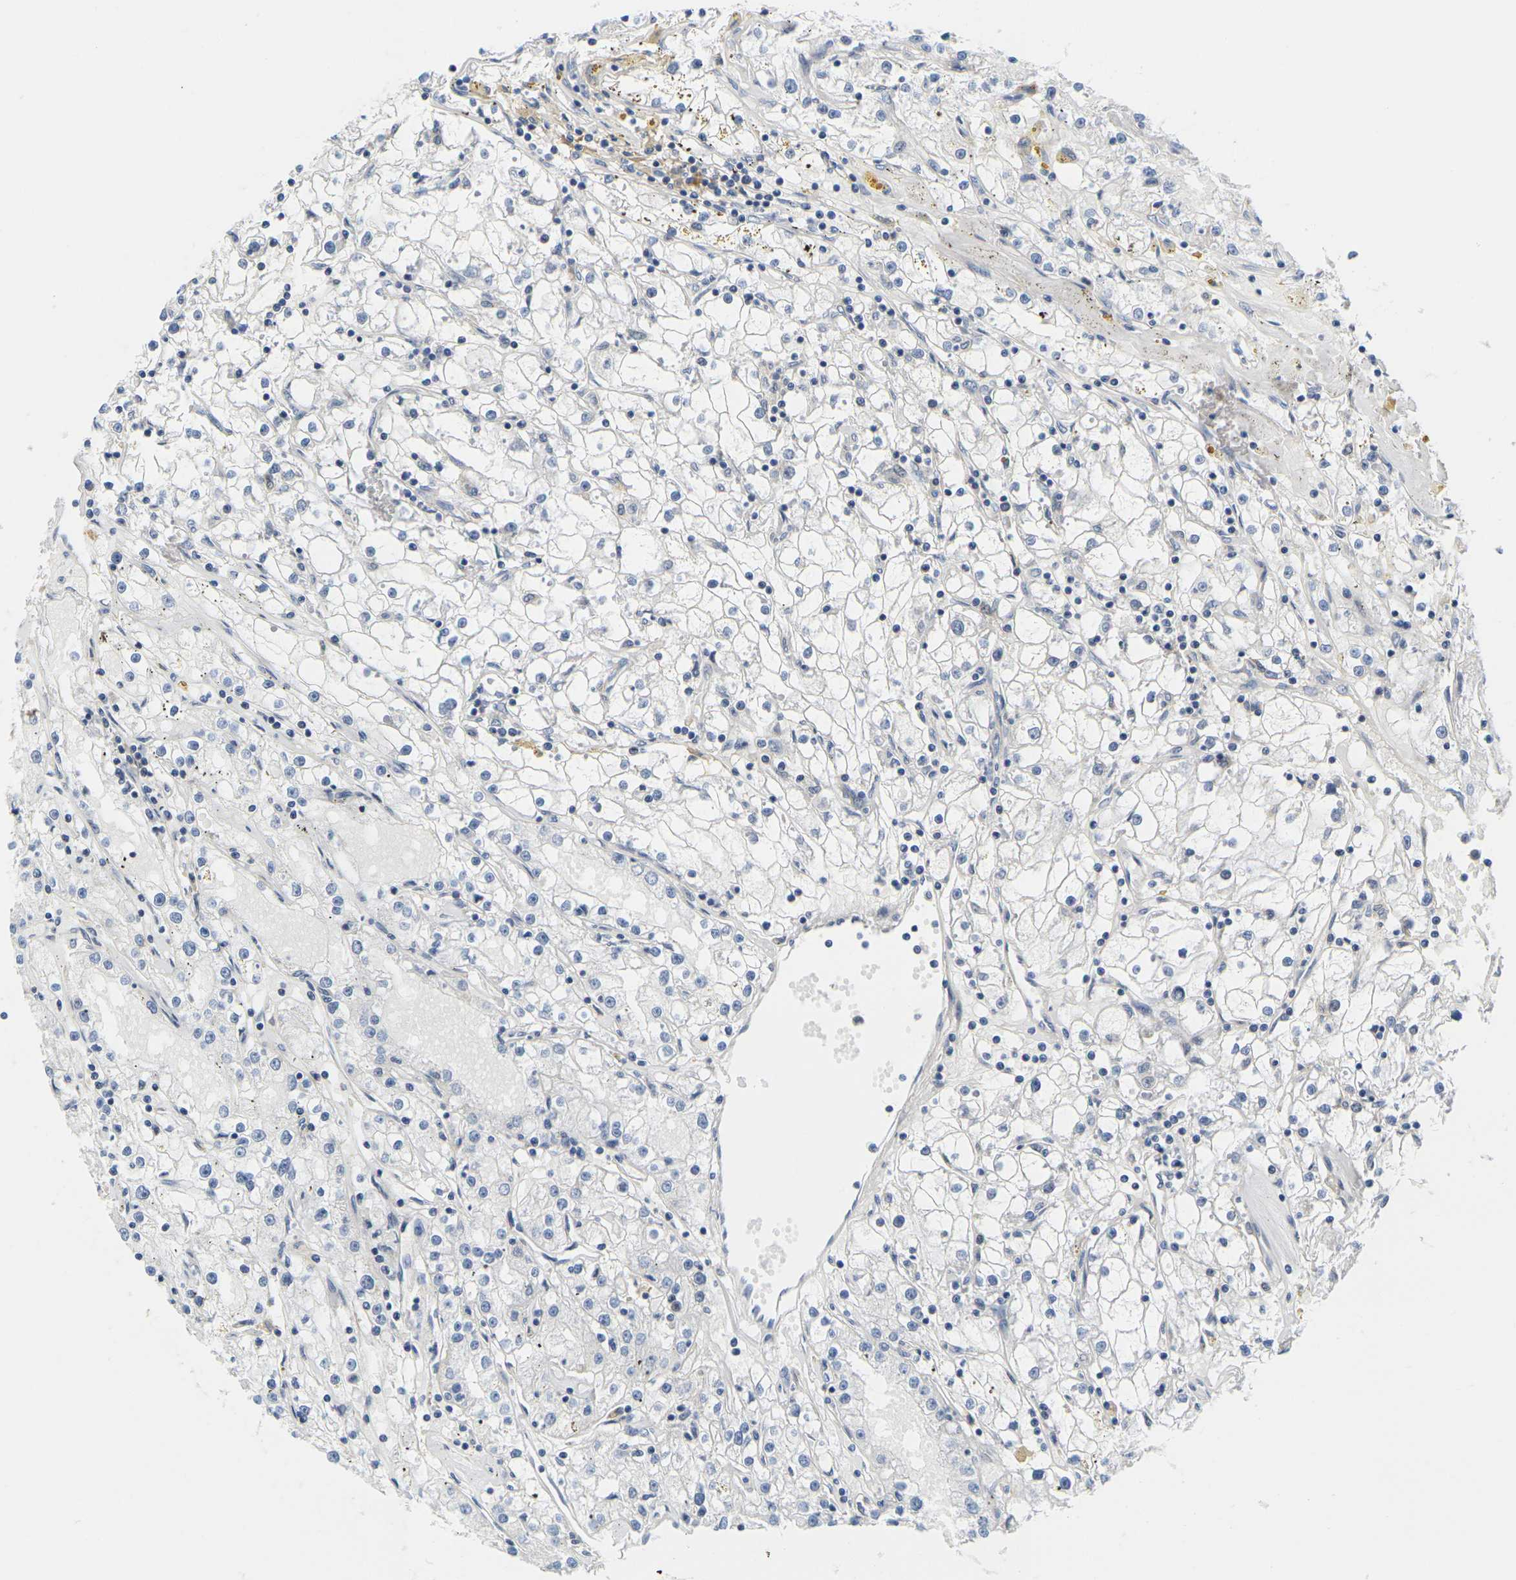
{"staining": {"intensity": "negative", "quantity": "none", "location": "none"}, "tissue": "renal cancer", "cell_type": "Tumor cells", "image_type": "cancer", "snomed": [{"axis": "morphology", "description": "Adenocarcinoma, NOS"}, {"axis": "topography", "description": "Kidney"}], "caption": "Tumor cells are negative for brown protein staining in adenocarcinoma (renal). Nuclei are stained in blue.", "gene": "OTOF", "patient": {"sex": "male", "age": 56}}